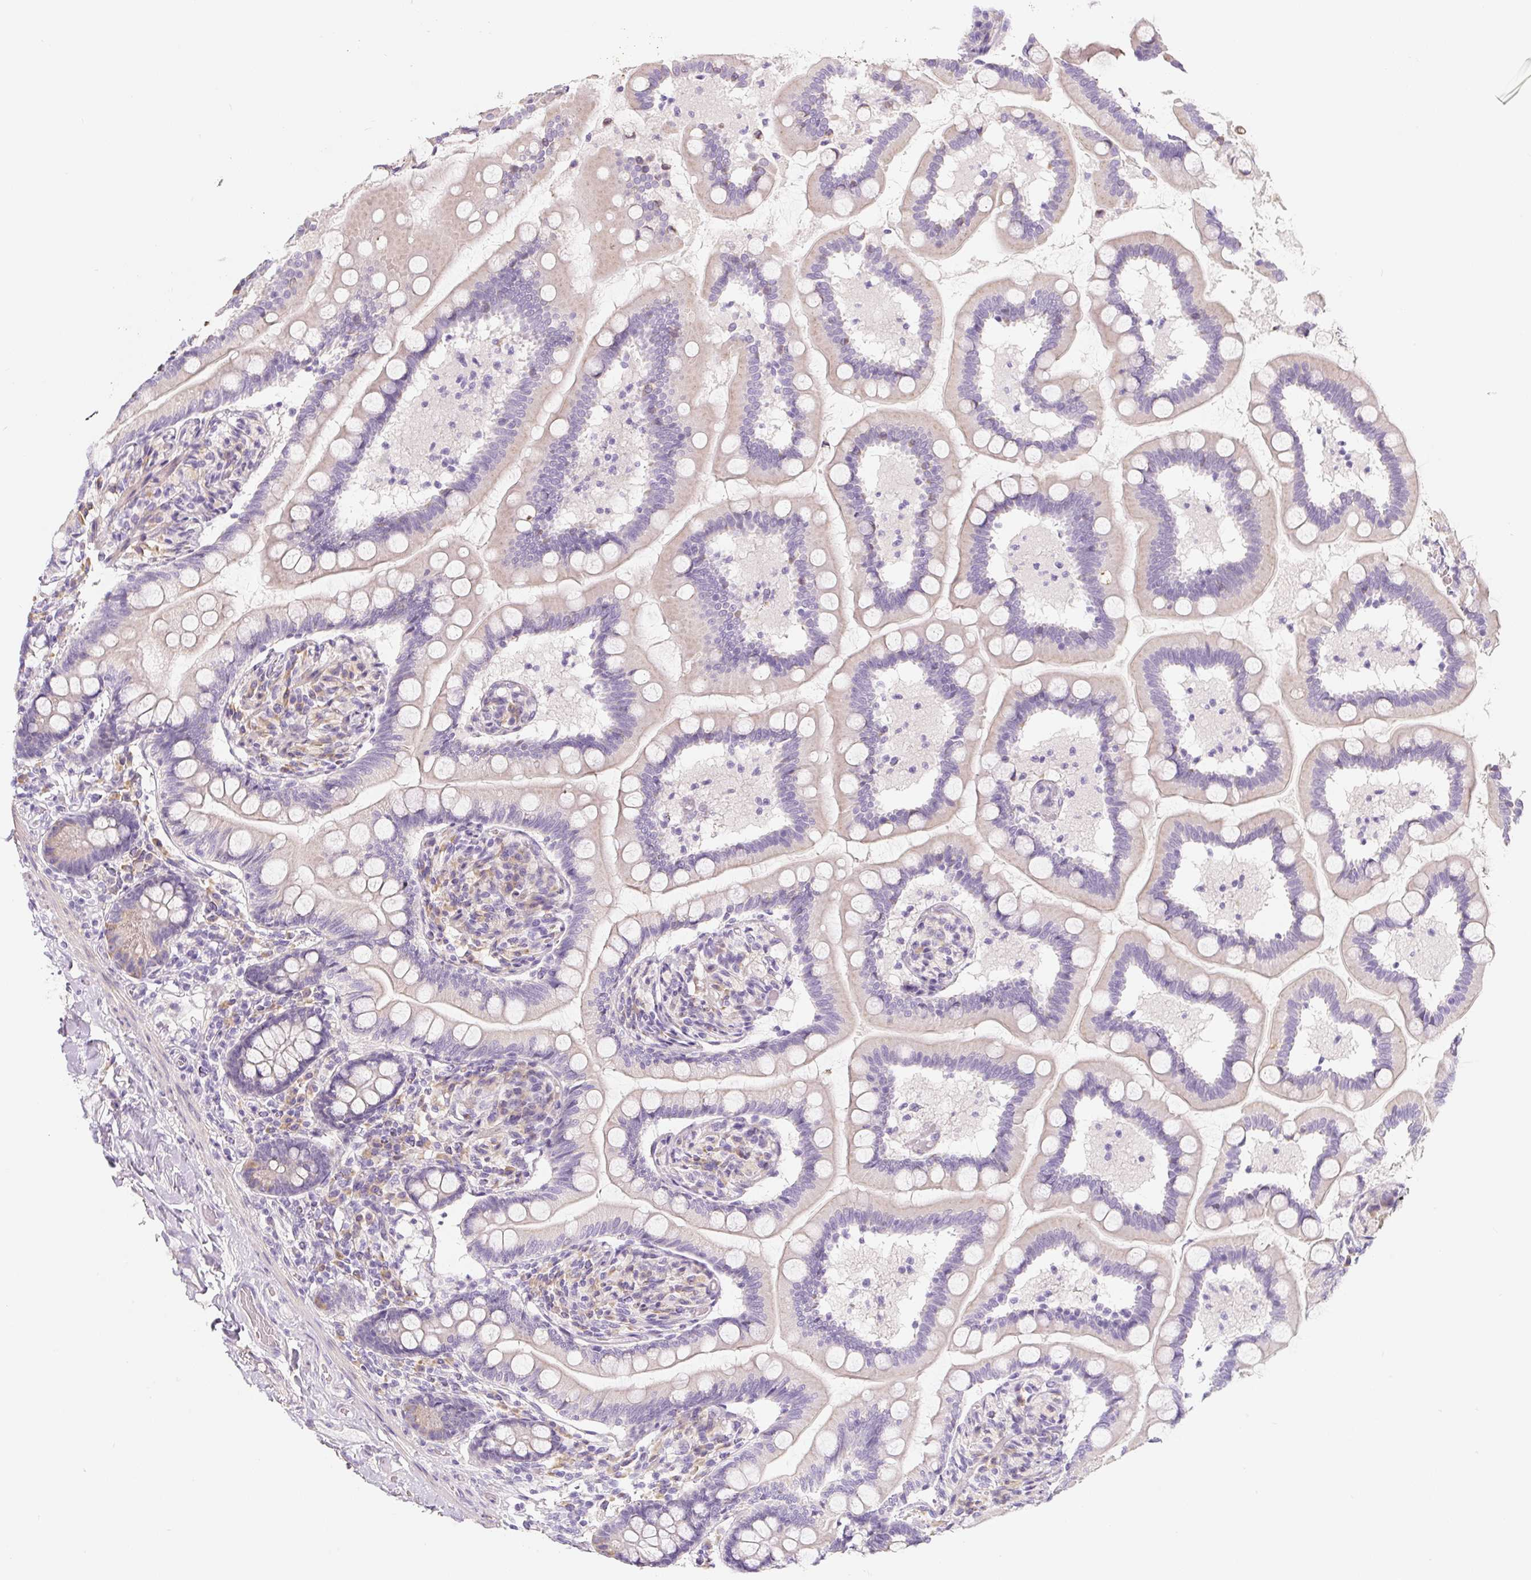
{"staining": {"intensity": "negative", "quantity": "none", "location": "none"}, "tissue": "small intestine", "cell_type": "Glandular cells", "image_type": "normal", "snomed": [{"axis": "morphology", "description": "Normal tissue, NOS"}, {"axis": "topography", "description": "Small intestine"}], "caption": "This is an immunohistochemistry histopathology image of unremarkable human small intestine. There is no expression in glandular cells.", "gene": "PWWP3B", "patient": {"sex": "female", "age": 64}}